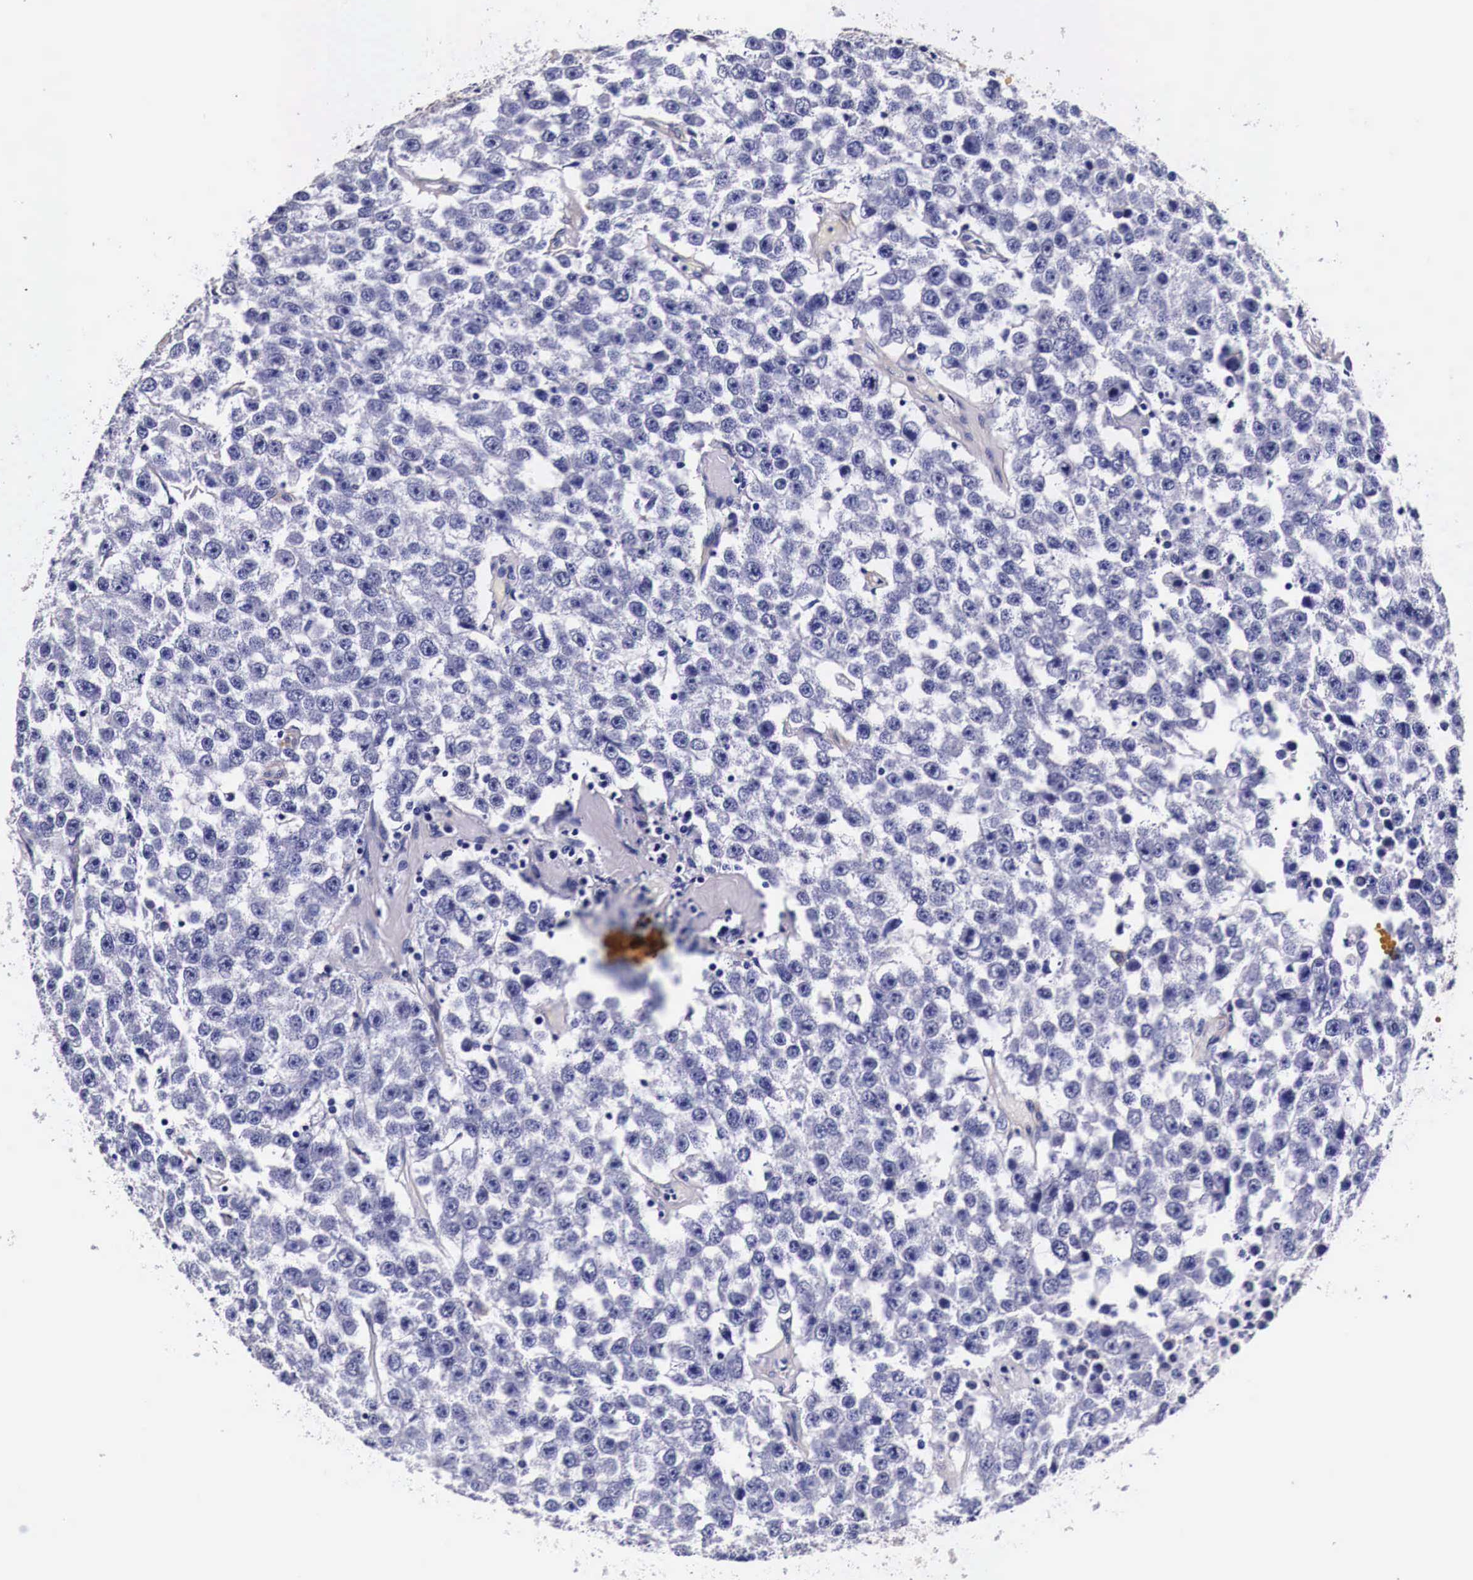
{"staining": {"intensity": "negative", "quantity": "none", "location": "none"}, "tissue": "testis cancer", "cell_type": "Tumor cells", "image_type": "cancer", "snomed": [{"axis": "morphology", "description": "Seminoma, NOS"}, {"axis": "topography", "description": "Testis"}], "caption": "Immunohistochemical staining of human testis seminoma shows no significant staining in tumor cells. The staining was performed using DAB (3,3'-diaminobenzidine) to visualize the protein expression in brown, while the nuclei were stained in blue with hematoxylin (Magnification: 20x).", "gene": "HSPB1", "patient": {"sex": "male", "age": 52}}